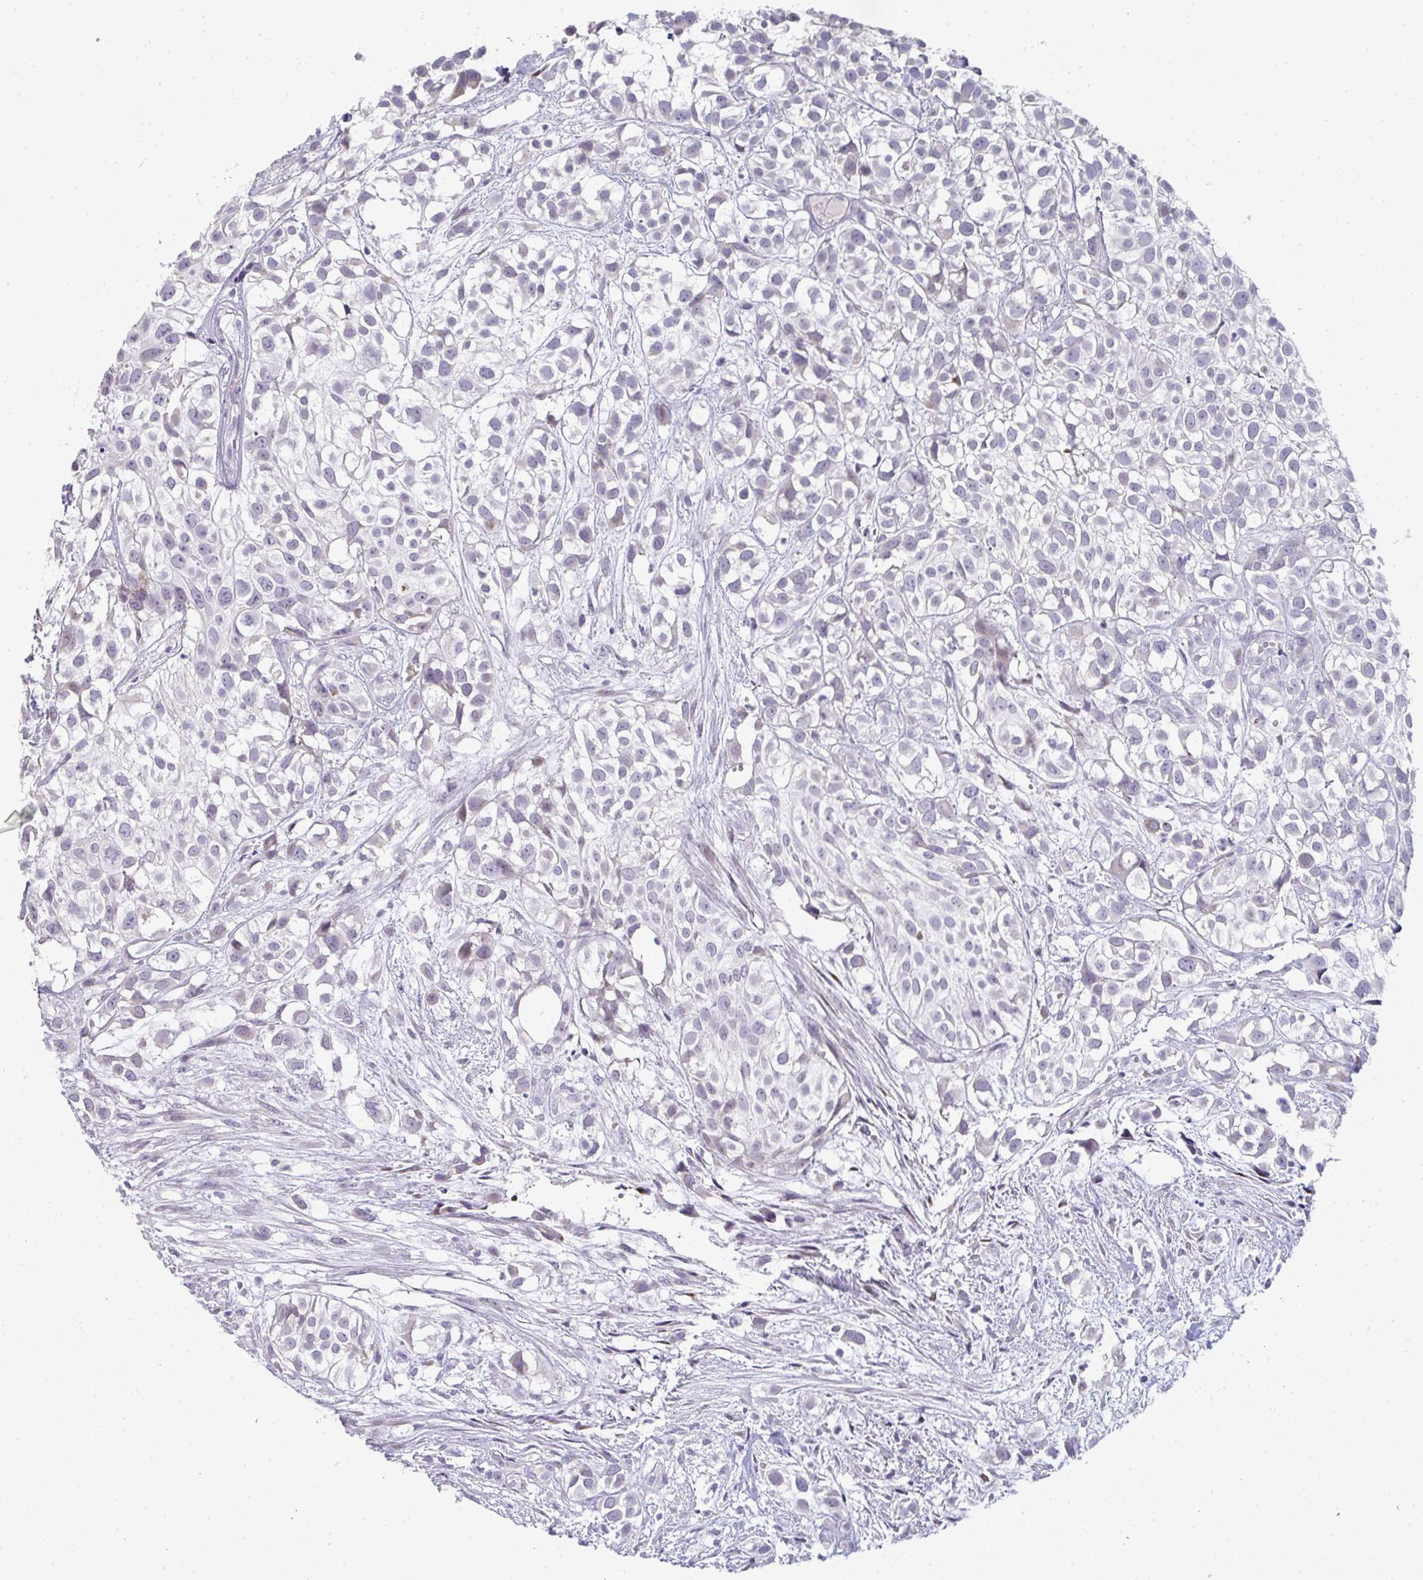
{"staining": {"intensity": "negative", "quantity": "none", "location": "none"}, "tissue": "urothelial cancer", "cell_type": "Tumor cells", "image_type": "cancer", "snomed": [{"axis": "morphology", "description": "Urothelial carcinoma, High grade"}, {"axis": "topography", "description": "Urinary bladder"}], "caption": "This histopathology image is of urothelial cancer stained with IHC to label a protein in brown with the nuclei are counter-stained blue. There is no positivity in tumor cells.", "gene": "A1CF", "patient": {"sex": "male", "age": 56}}